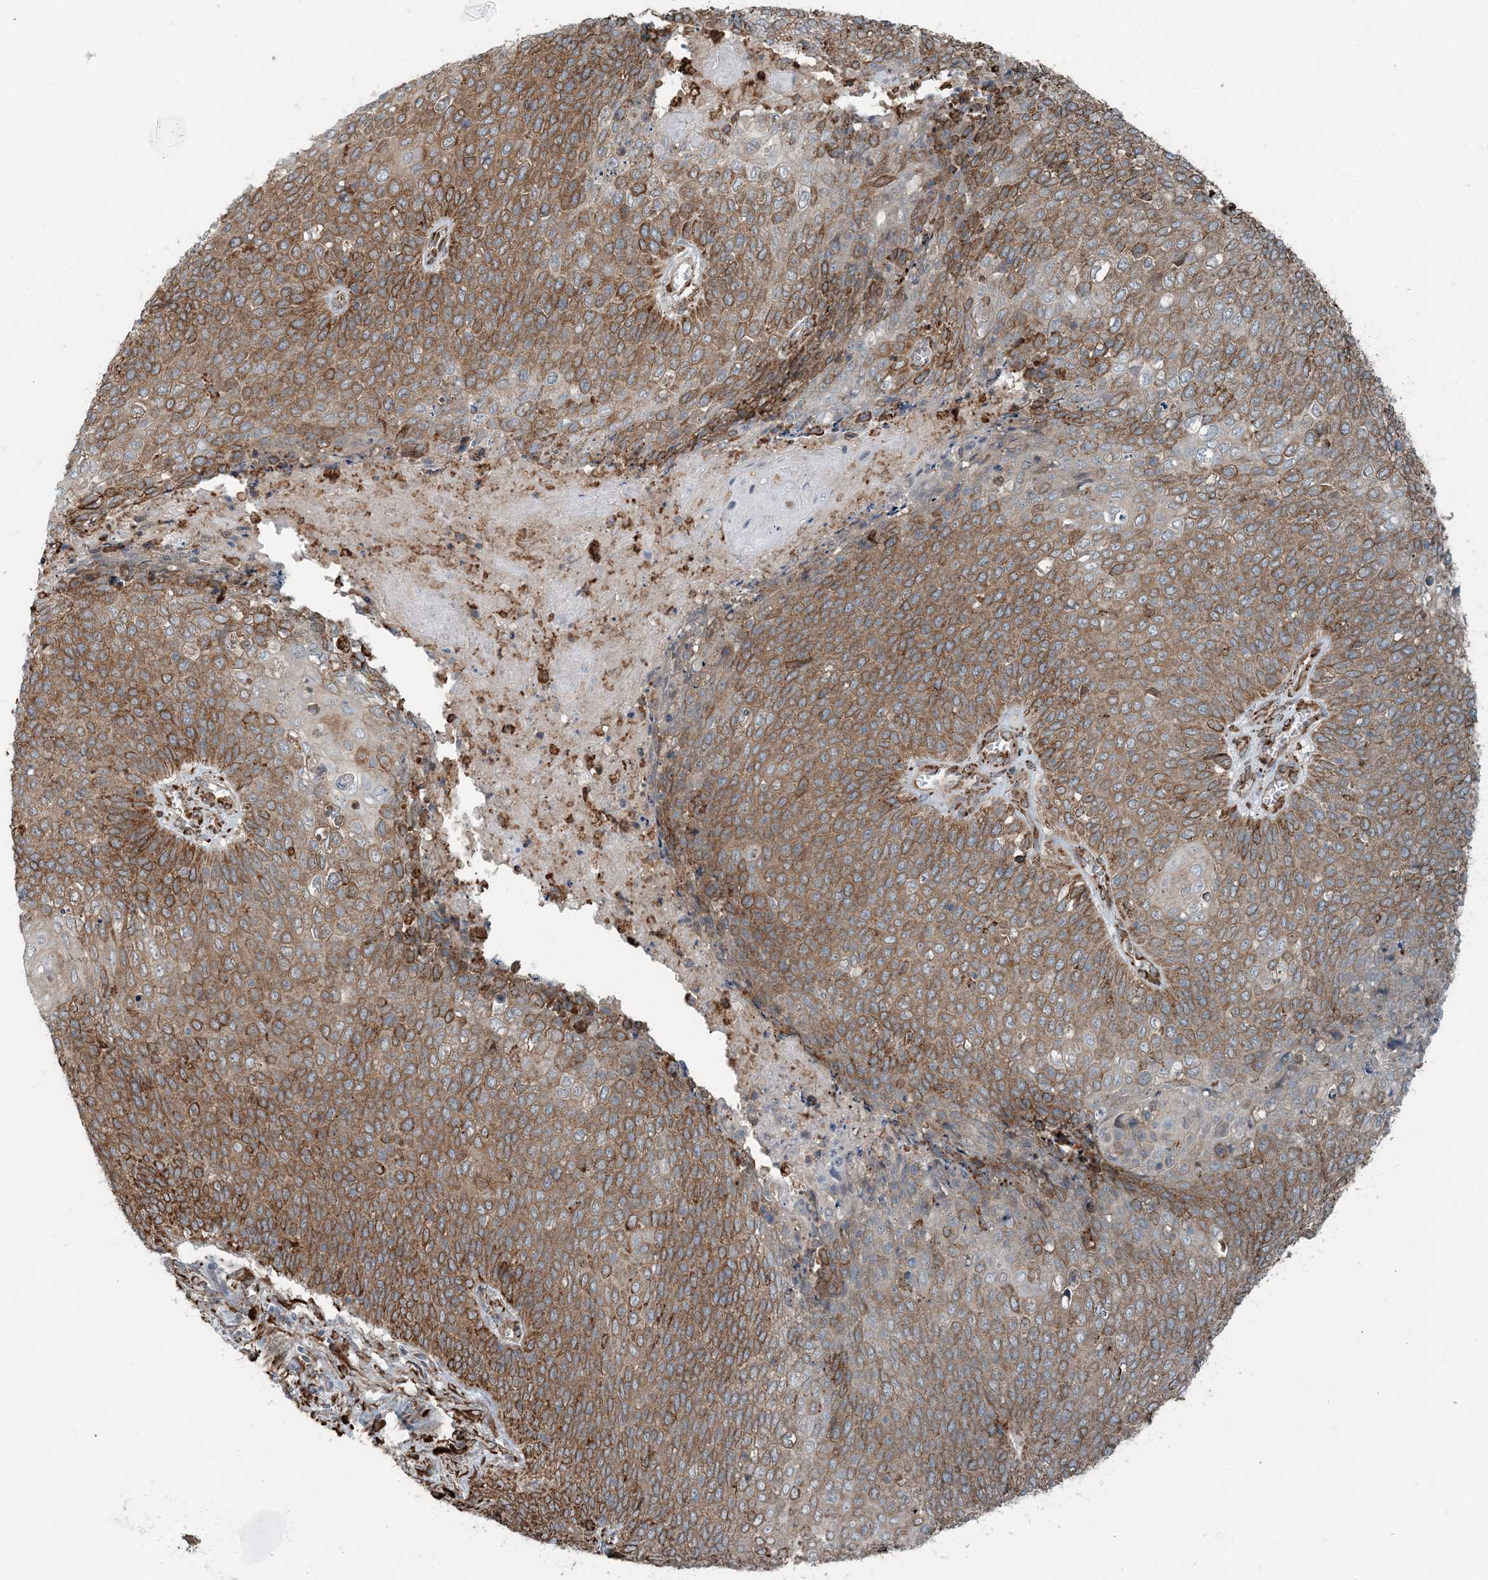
{"staining": {"intensity": "moderate", "quantity": ">75%", "location": "cytoplasmic/membranous"}, "tissue": "cervical cancer", "cell_type": "Tumor cells", "image_type": "cancer", "snomed": [{"axis": "morphology", "description": "Squamous cell carcinoma, NOS"}, {"axis": "topography", "description": "Cervix"}], "caption": "Moderate cytoplasmic/membranous protein staining is present in approximately >75% of tumor cells in squamous cell carcinoma (cervical). The protein of interest is stained brown, and the nuclei are stained in blue (DAB (3,3'-diaminobenzidine) IHC with brightfield microscopy, high magnification).", "gene": "CERKL", "patient": {"sex": "female", "age": 39}}